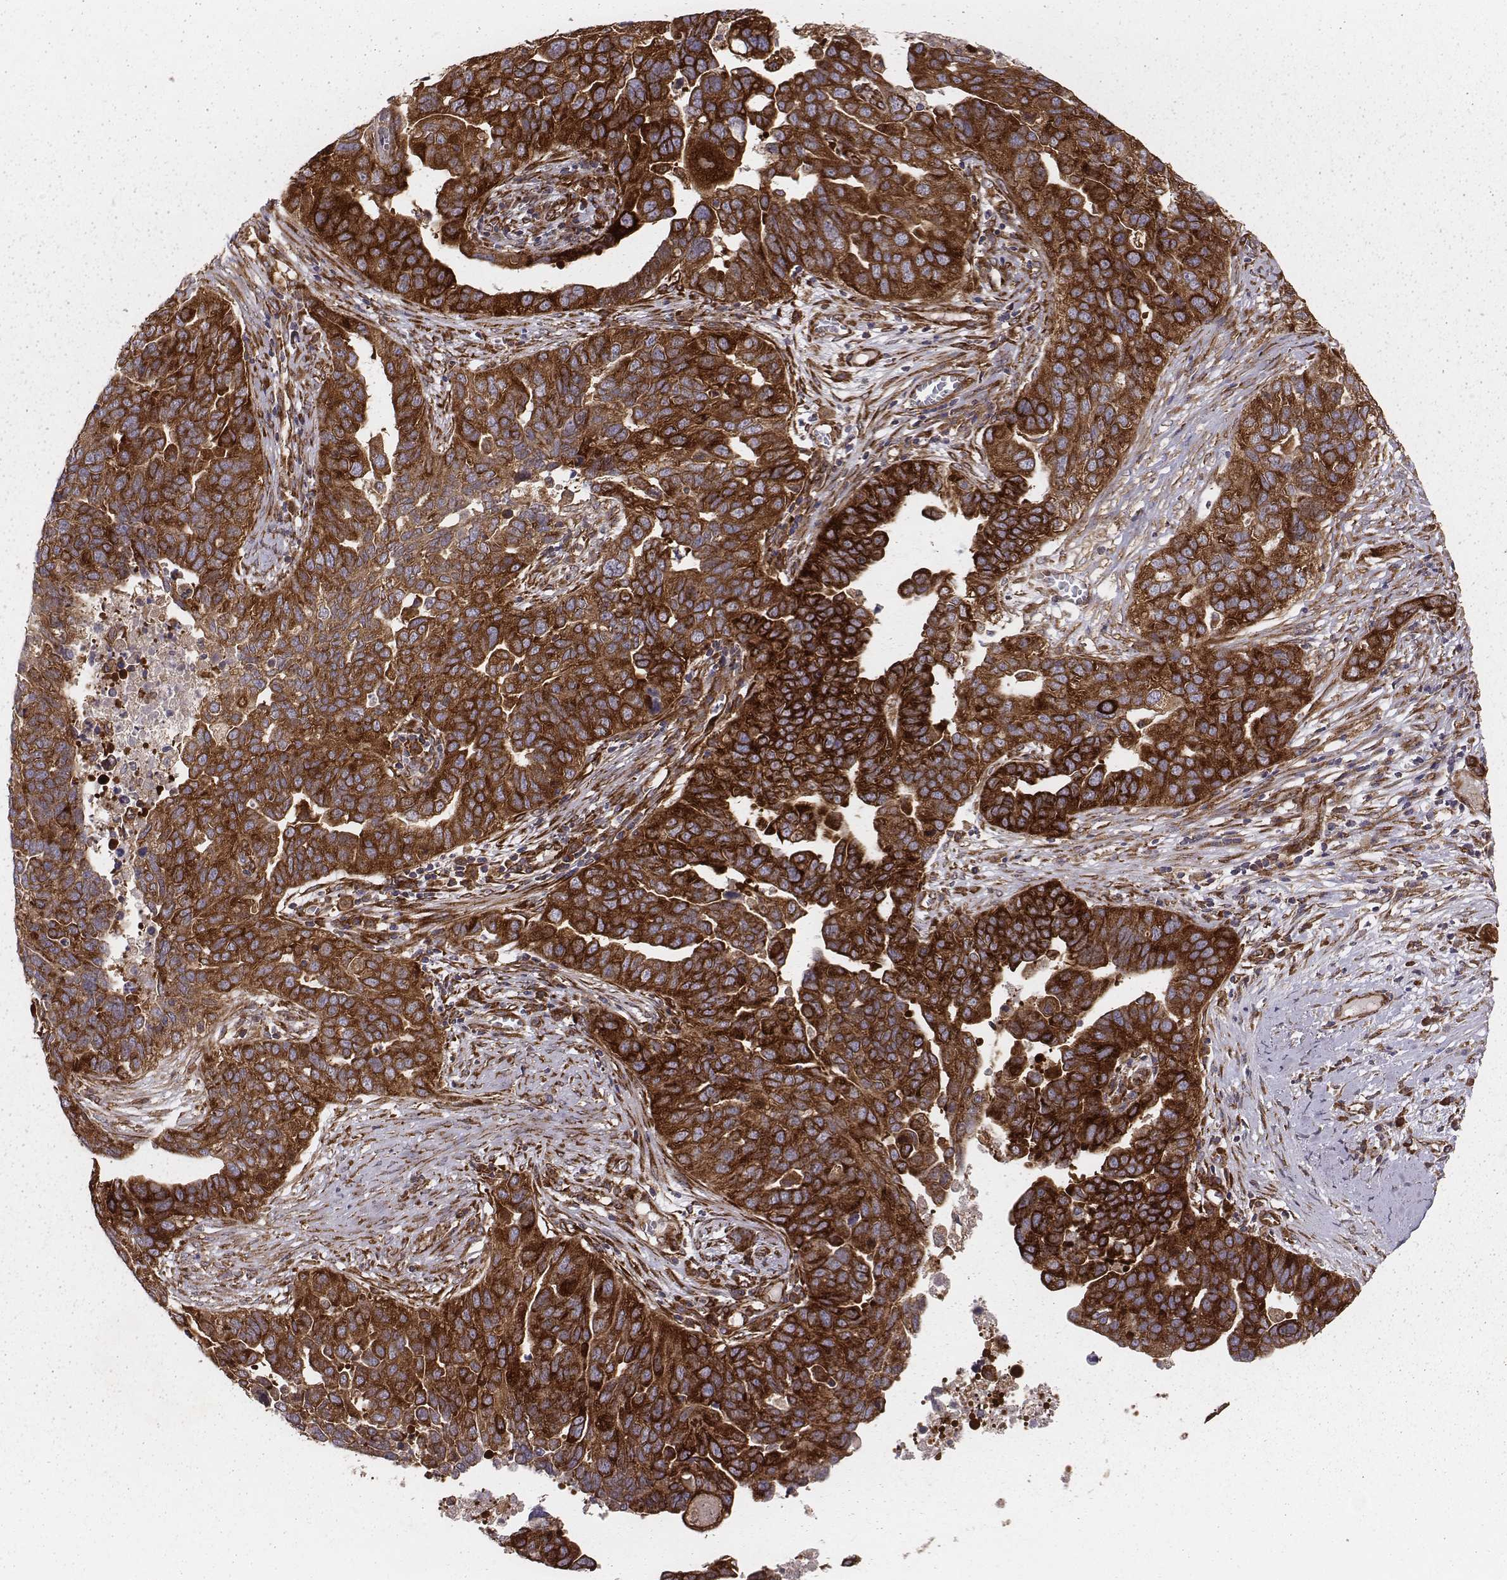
{"staining": {"intensity": "strong", "quantity": ">75%", "location": "cytoplasmic/membranous"}, "tissue": "ovarian cancer", "cell_type": "Tumor cells", "image_type": "cancer", "snomed": [{"axis": "morphology", "description": "Carcinoma, endometroid"}, {"axis": "topography", "description": "Soft tissue"}, {"axis": "topography", "description": "Ovary"}], "caption": "Tumor cells reveal high levels of strong cytoplasmic/membranous staining in approximately >75% of cells in ovarian endometroid carcinoma.", "gene": "TXLNA", "patient": {"sex": "female", "age": 52}}